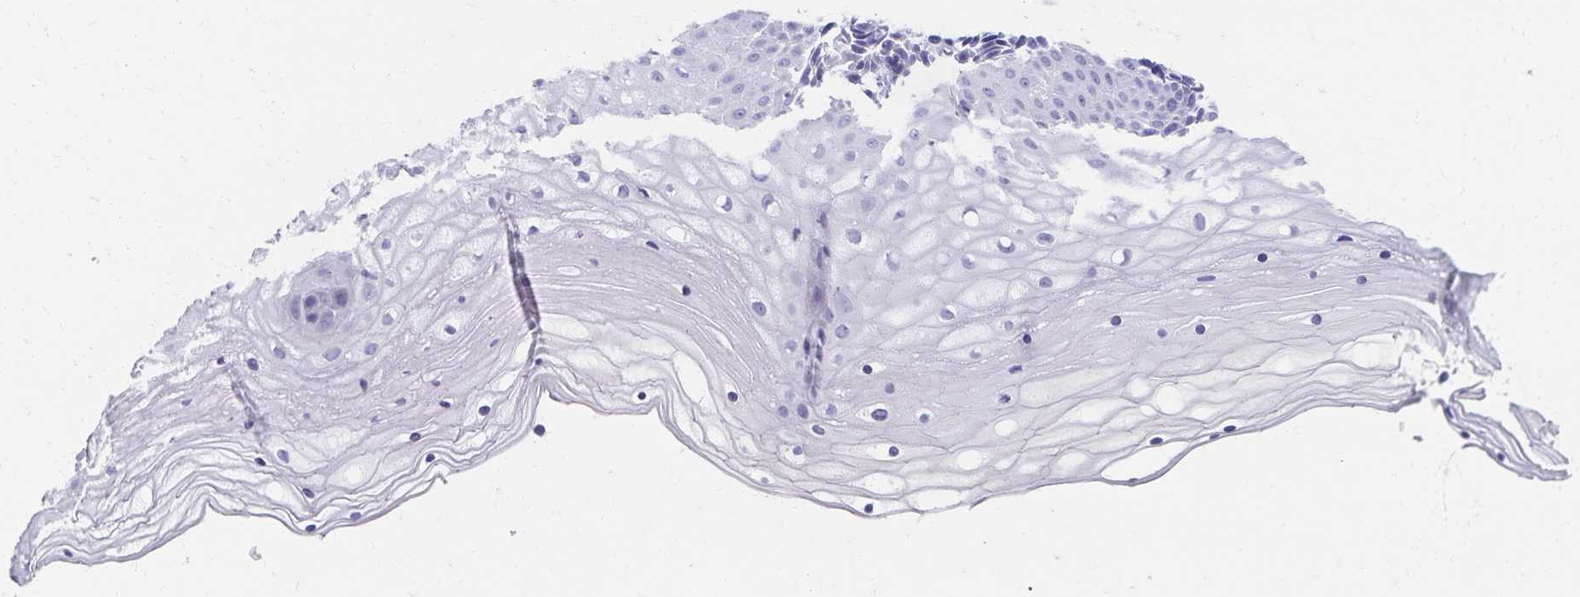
{"staining": {"intensity": "negative", "quantity": "none", "location": "none"}, "tissue": "cervix", "cell_type": "Glandular cells", "image_type": "normal", "snomed": [{"axis": "morphology", "description": "Normal tissue, NOS"}, {"axis": "topography", "description": "Cervix"}], "caption": "A high-resolution micrograph shows immunohistochemistry staining of benign cervix, which shows no significant positivity in glandular cells.", "gene": "C2orf50", "patient": {"sex": "female", "age": 36}}